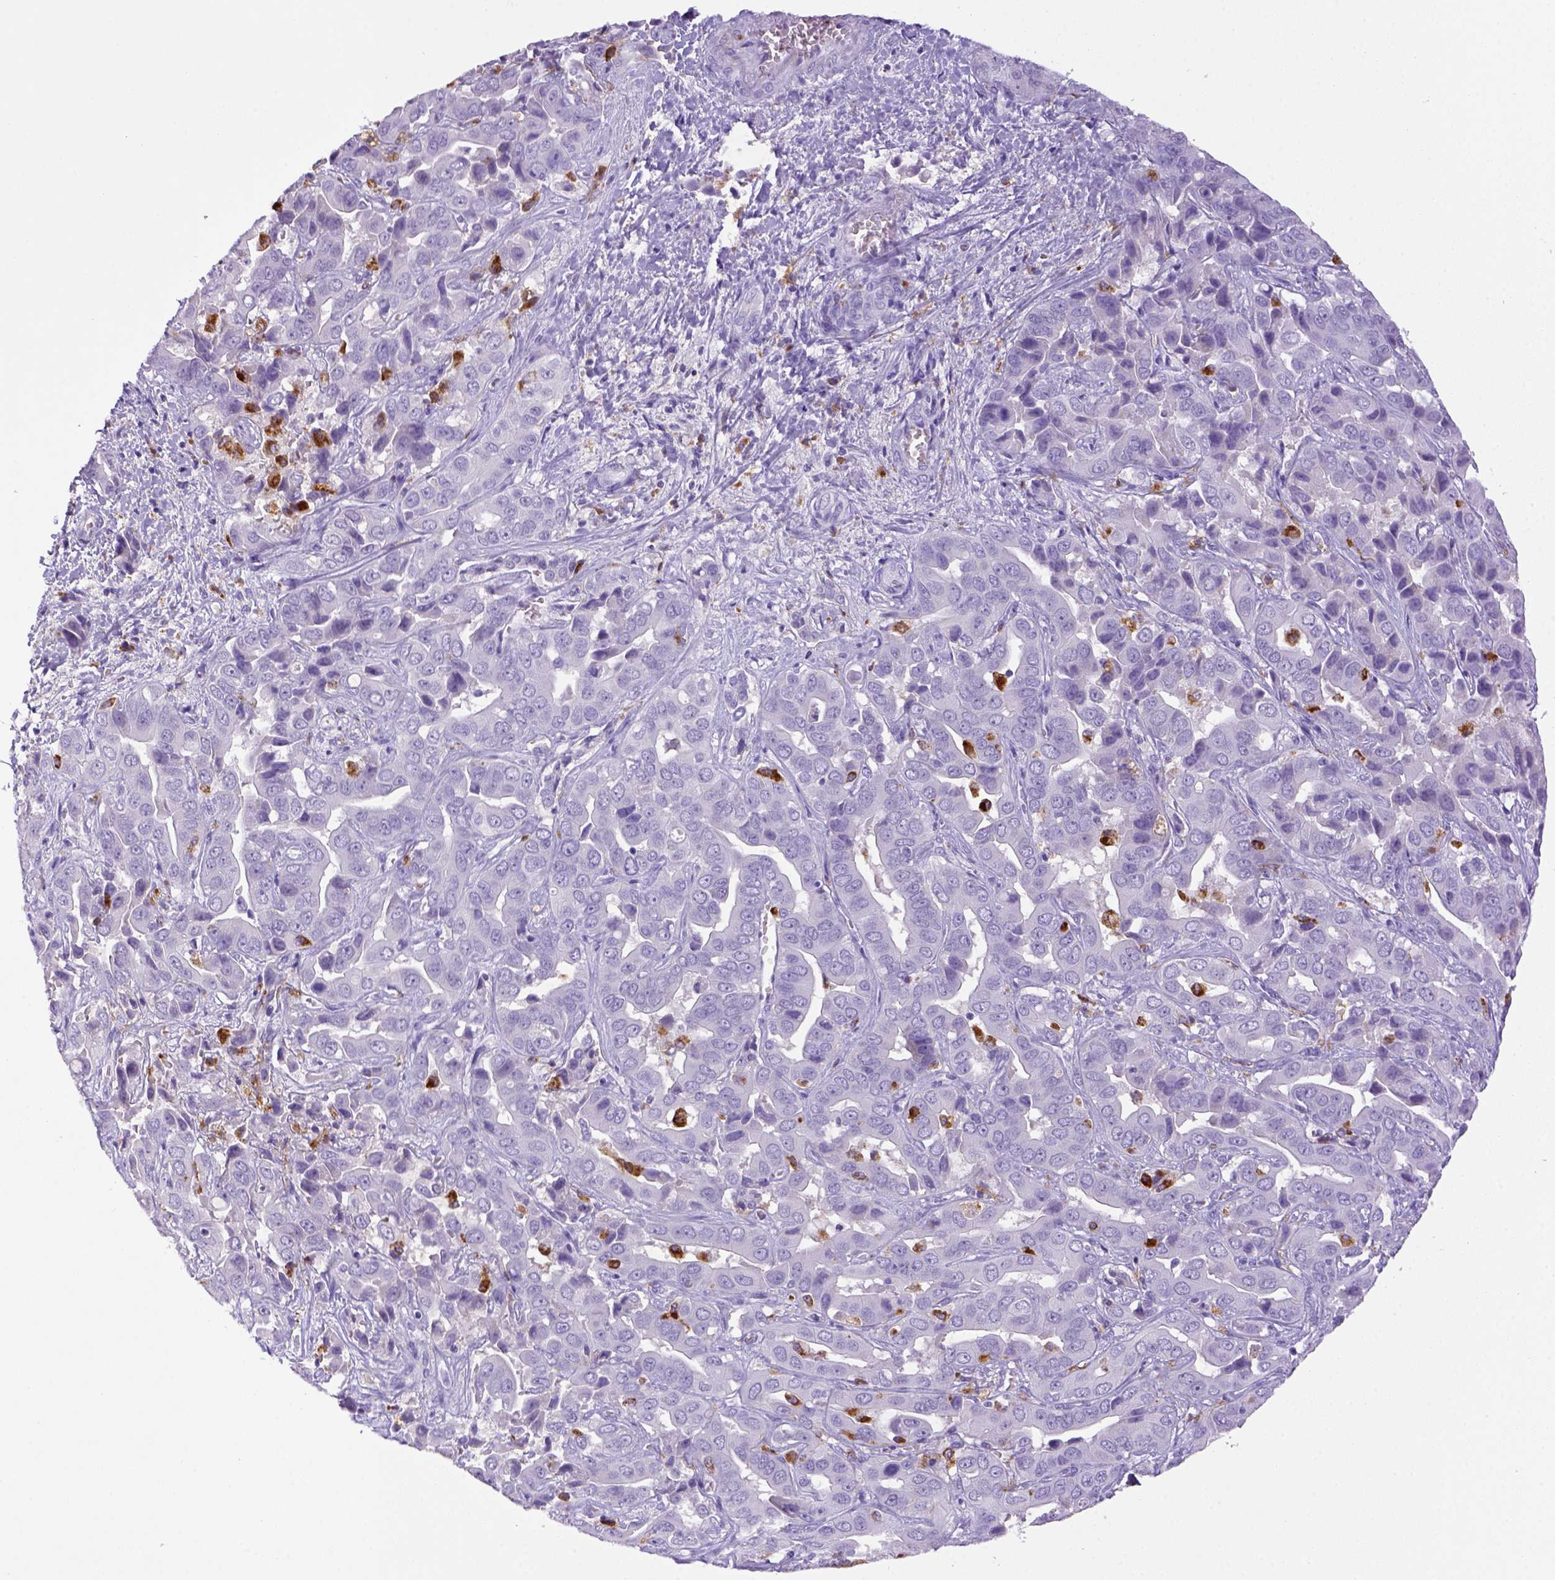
{"staining": {"intensity": "negative", "quantity": "none", "location": "none"}, "tissue": "liver cancer", "cell_type": "Tumor cells", "image_type": "cancer", "snomed": [{"axis": "morphology", "description": "Cholangiocarcinoma"}, {"axis": "topography", "description": "Liver"}], "caption": "Tumor cells are negative for protein expression in human liver cholangiocarcinoma.", "gene": "CD68", "patient": {"sex": "female", "age": 52}}